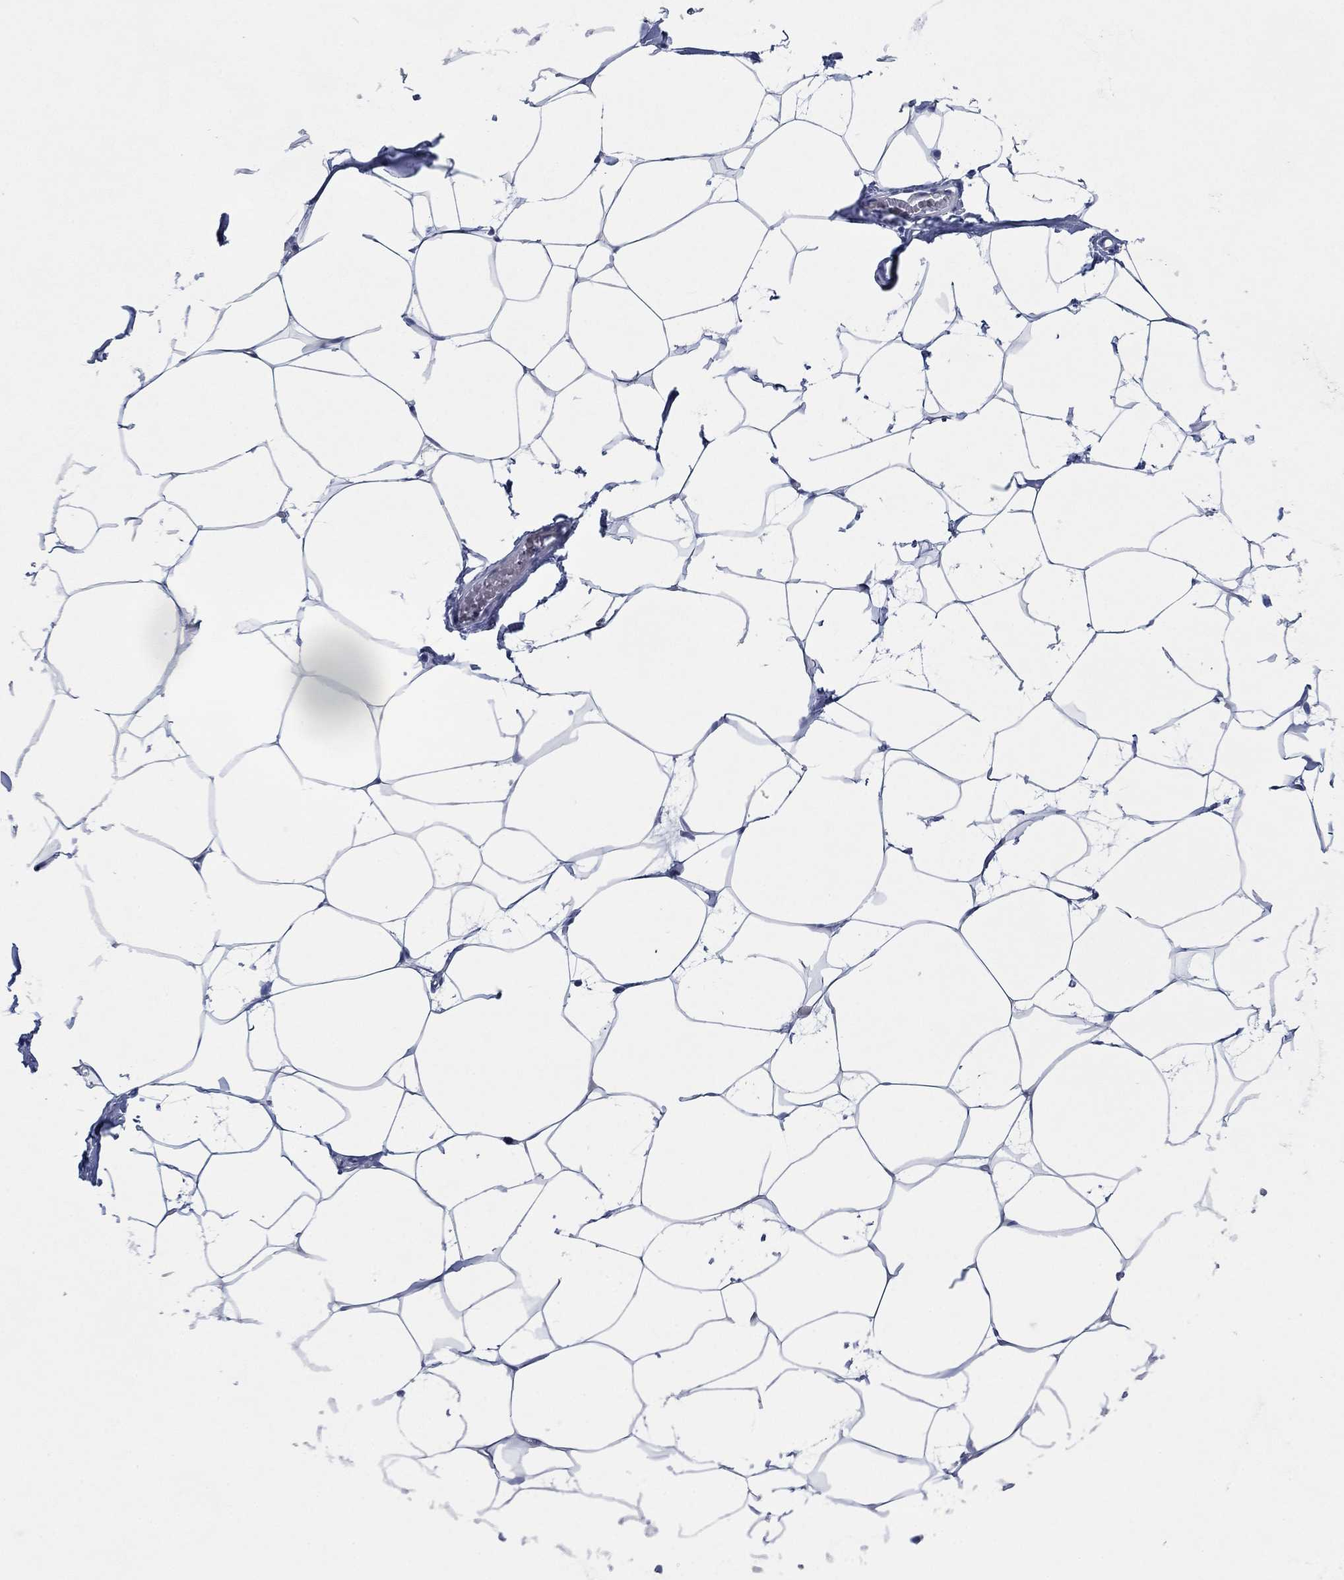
{"staining": {"intensity": "negative", "quantity": "none", "location": "none"}, "tissue": "breast", "cell_type": "Adipocytes", "image_type": "normal", "snomed": [{"axis": "morphology", "description": "Normal tissue, NOS"}, {"axis": "topography", "description": "Breast"}], "caption": "Breast stained for a protein using immunohistochemistry shows no positivity adipocytes.", "gene": "HCRT", "patient": {"sex": "female", "age": 32}}